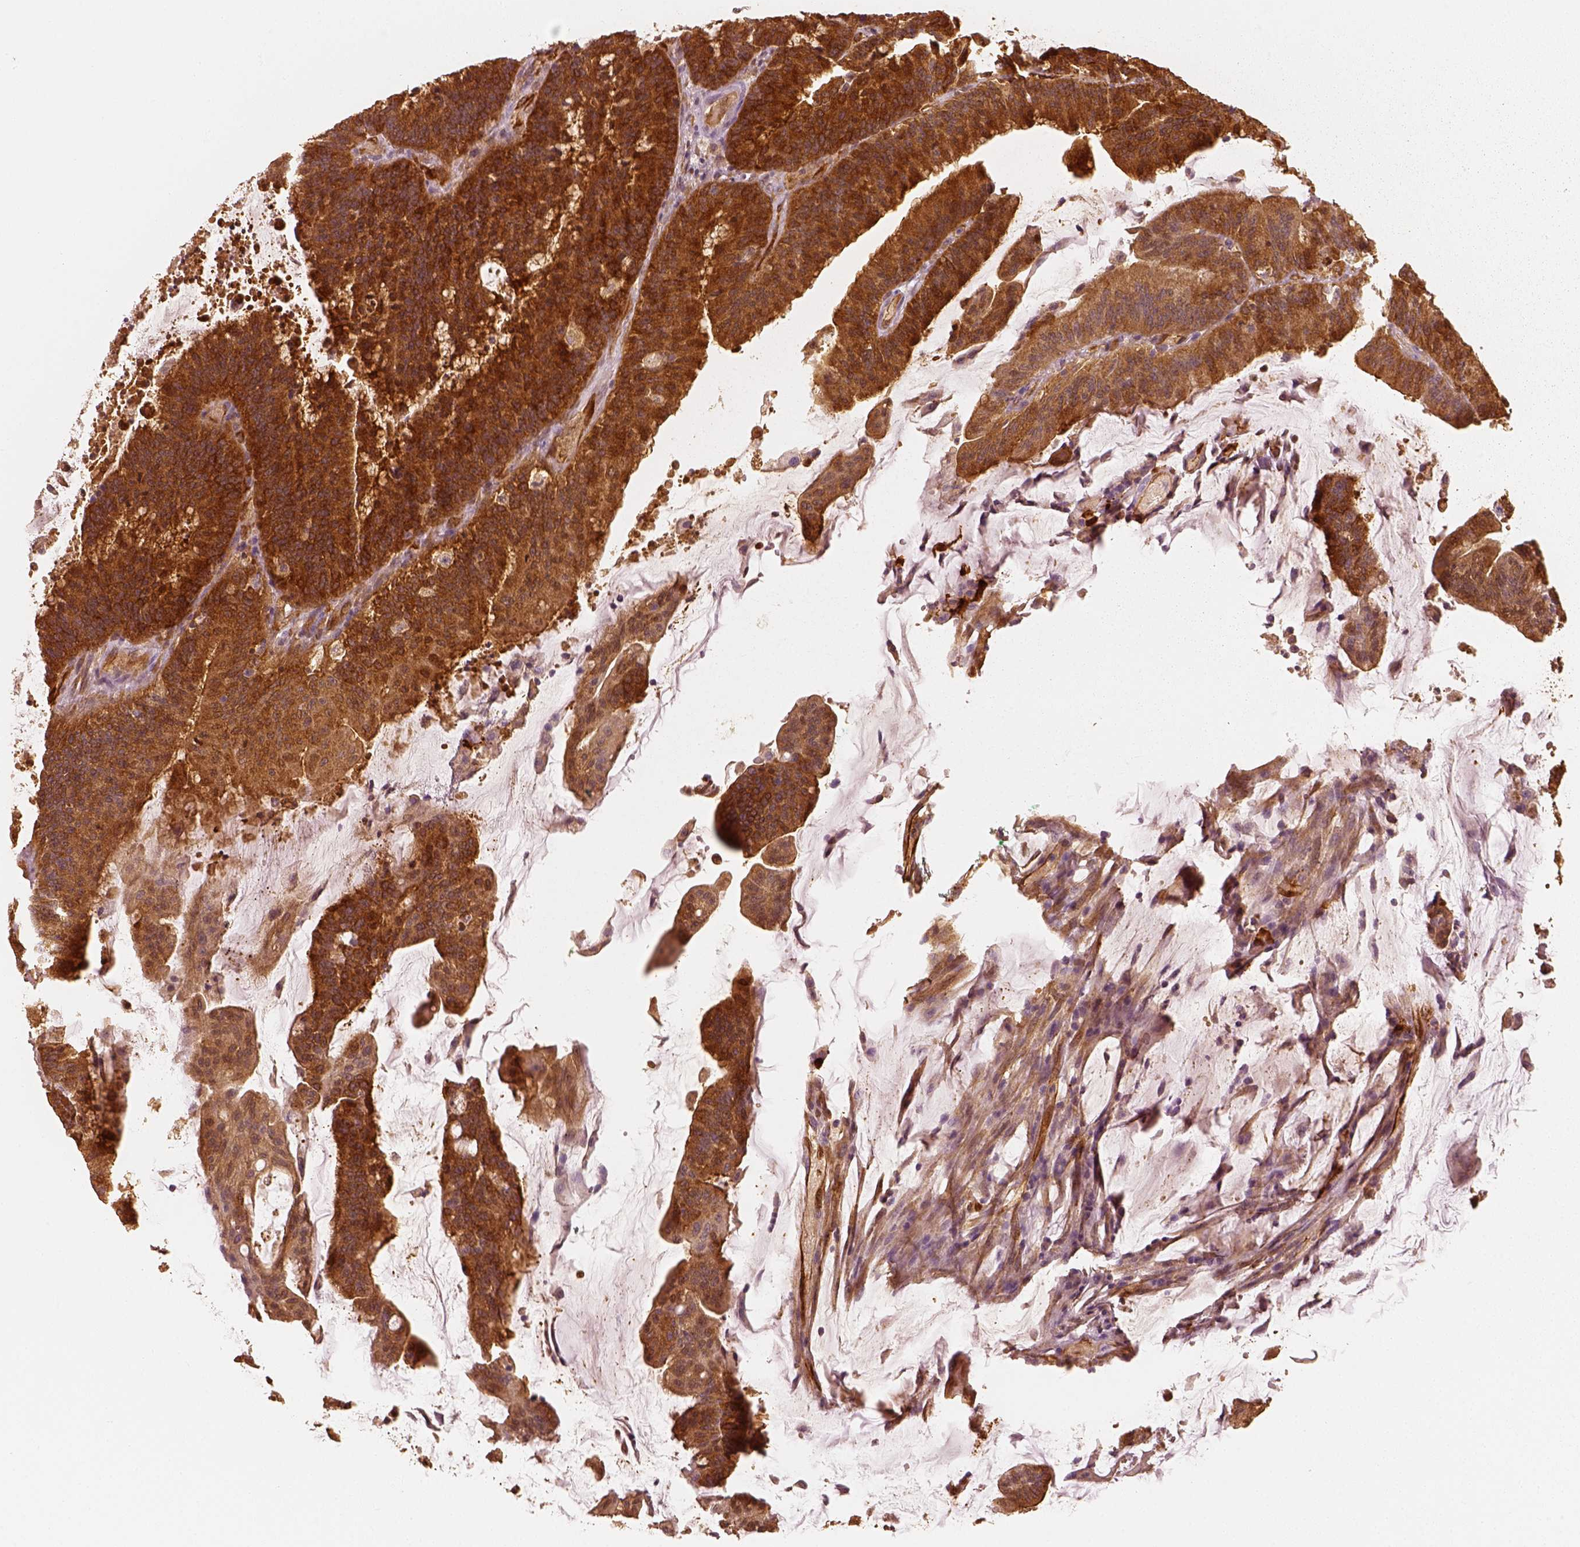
{"staining": {"intensity": "strong", "quantity": ">75%", "location": "cytoplasmic/membranous"}, "tissue": "colorectal cancer", "cell_type": "Tumor cells", "image_type": "cancer", "snomed": [{"axis": "morphology", "description": "Adenocarcinoma, NOS"}, {"axis": "topography", "description": "Colon"}], "caption": "This is an image of immunohistochemistry (IHC) staining of adenocarcinoma (colorectal), which shows strong expression in the cytoplasmic/membranous of tumor cells.", "gene": "FSCN1", "patient": {"sex": "female", "age": 78}}